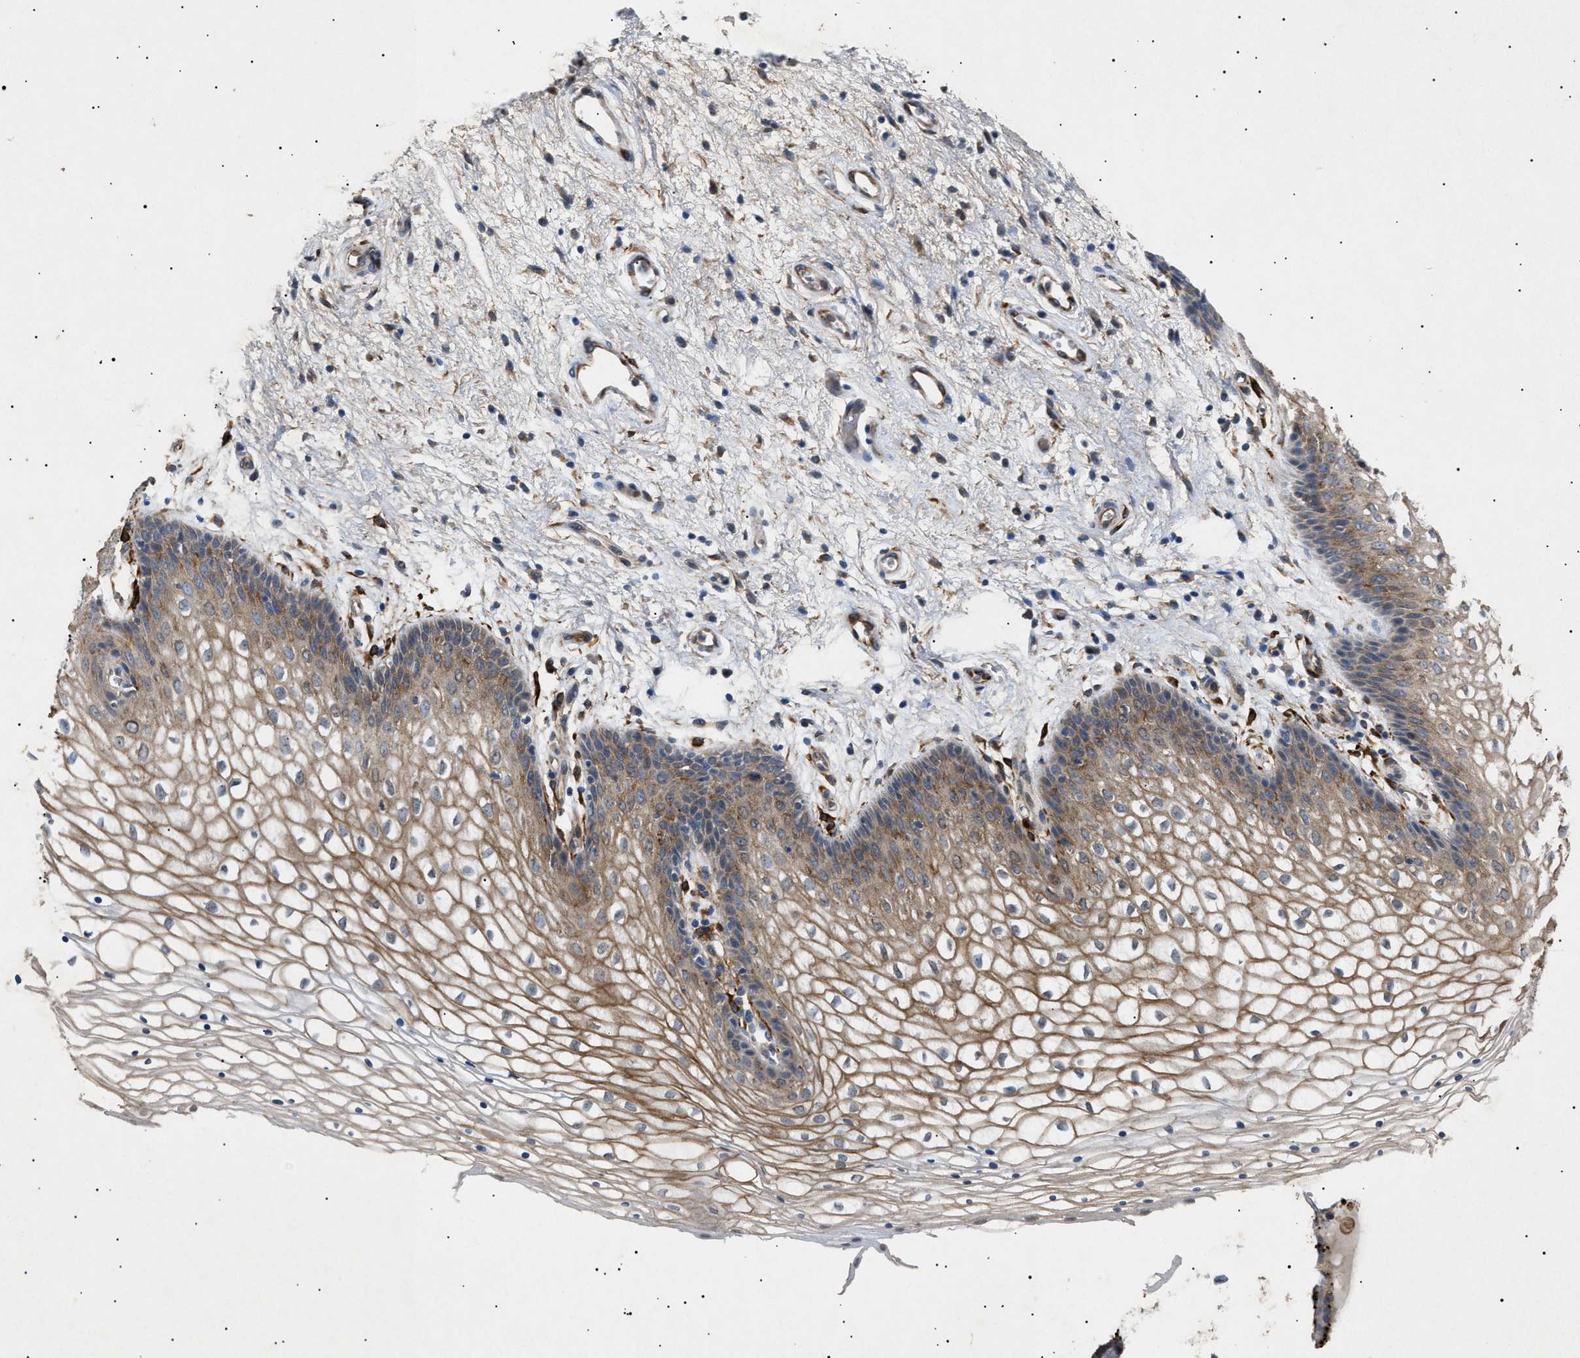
{"staining": {"intensity": "moderate", "quantity": ">75%", "location": "cytoplasmic/membranous"}, "tissue": "vagina", "cell_type": "Squamous epithelial cells", "image_type": "normal", "snomed": [{"axis": "morphology", "description": "Normal tissue, NOS"}, {"axis": "topography", "description": "Vagina"}], "caption": "A histopathology image of human vagina stained for a protein shows moderate cytoplasmic/membranous brown staining in squamous epithelial cells. (Stains: DAB in brown, nuclei in blue, Microscopy: brightfield microscopy at high magnification).", "gene": "SIRT5", "patient": {"sex": "female", "age": 34}}